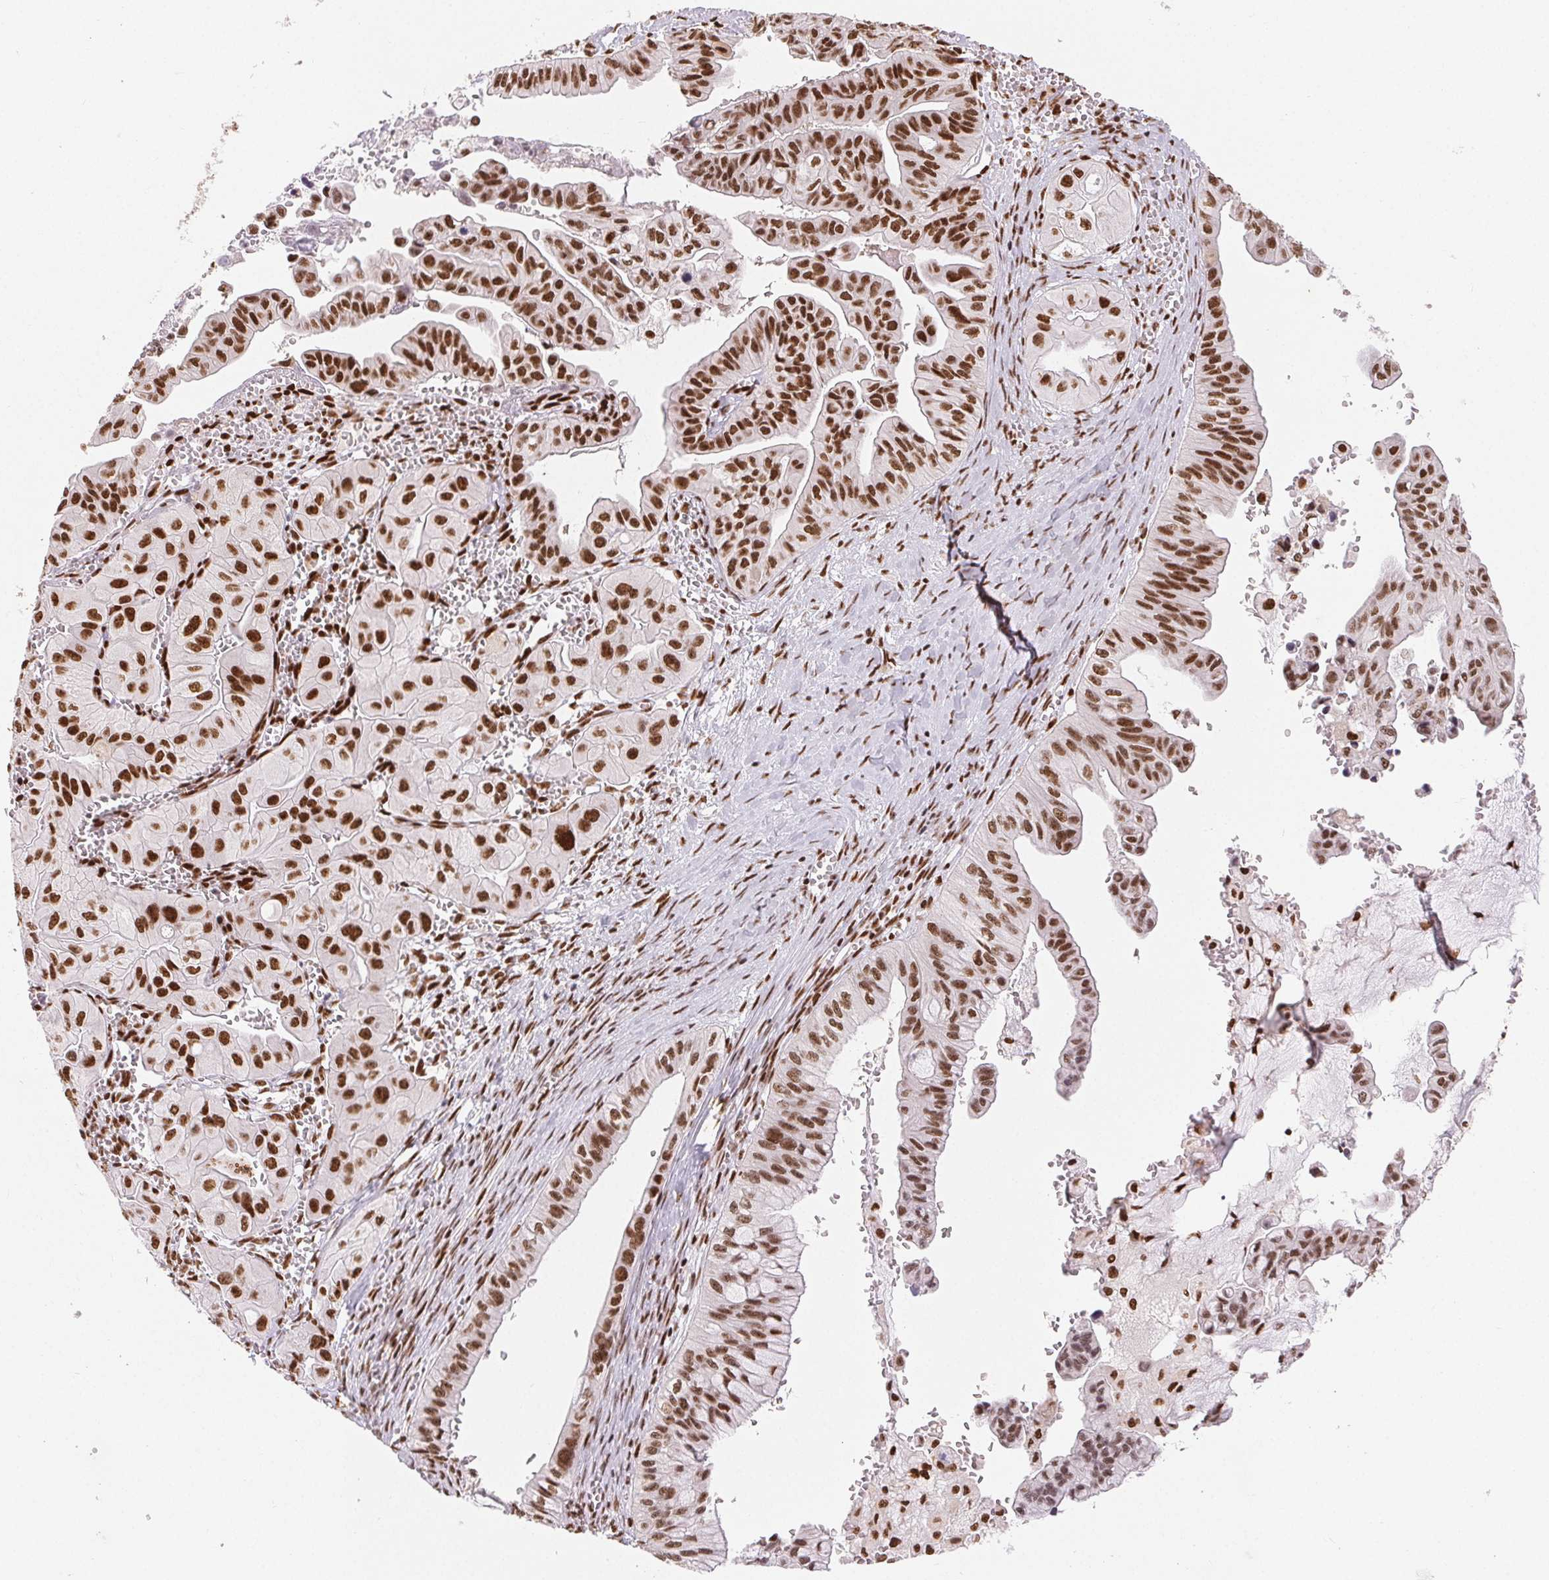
{"staining": {"intensity": "strong", "quantity": ">75%", "location": "nuclear"}, "tissue": "ovarian cancer", "cell_type": "Tumor cells", "image_type": "cancer", "snomed": [{"axis": "morphology", "description": "Cystadenocarcinoma, mucinous, NOS"}, {"axis": "topography", "description": "Ovary"}], "caption": "Immunohistochemistry (DAB (3,3'-diaminobenzidine)) staining of ovarian mucinous cystadenocarcinoma exhibits strong nuclear protein expression in about >75% of tumor cells.", "gene": "ZNF80", "patient": {"sex": "female", "age": 72}}